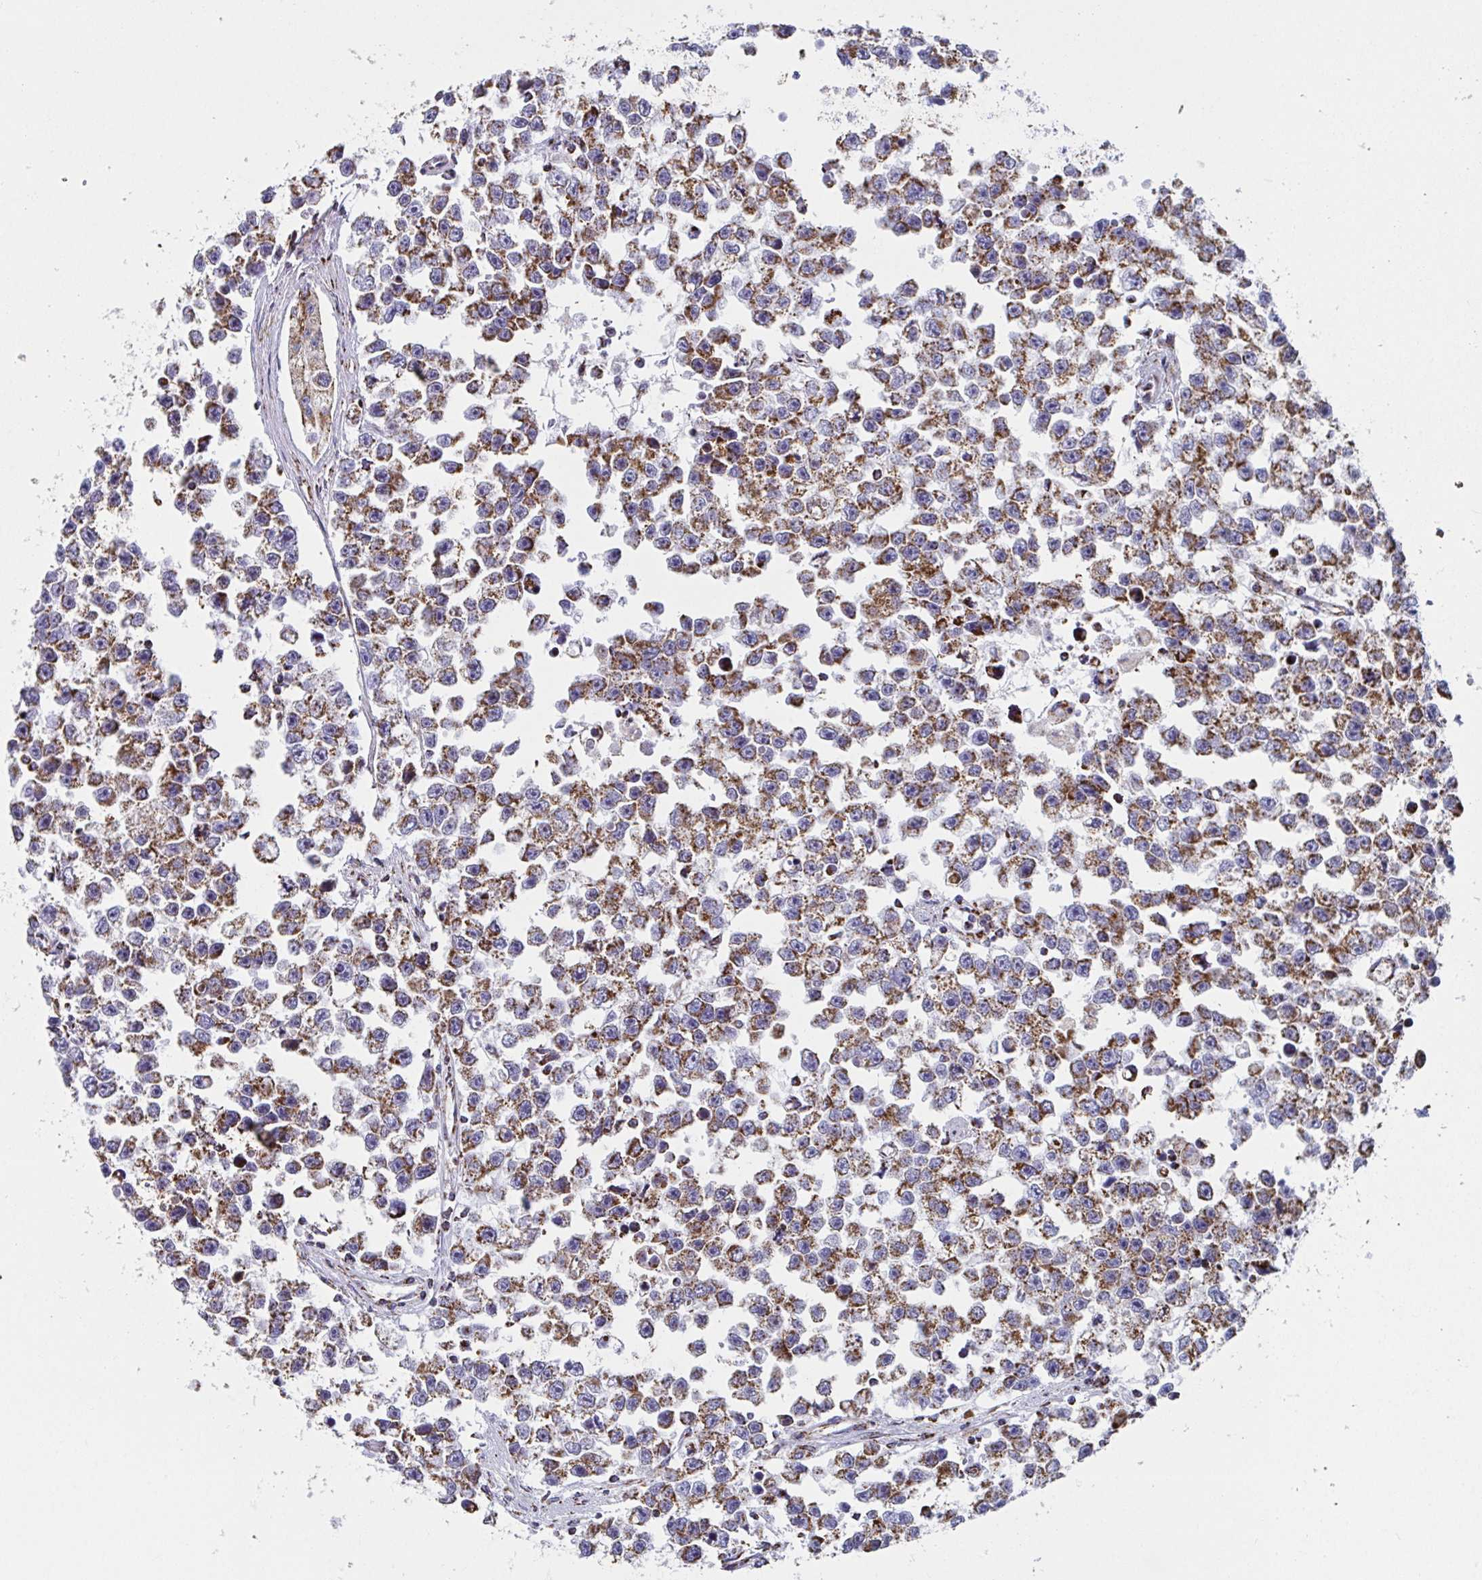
{"staining": {"intensity": "moderate", "quantity": ">75%", "location": "cytoplasmic/membranous"}, "tissue": "testis cancer", "cell_type": "Tumor cells", "image_type": "cancer", "snomed": [{"axis": "morphology", "description": "Seminoma, NOS"}, {"axis": "topography", "description": "Testis"}], "caption": "The image reveals immunohistochemical staining of testis cancer (seminoma). There is moderate cytoplasmic/membranous expression is identified in about >75% of tumor cells.", "gene": "ATP5MJ", "patient": {"sex": "male", "age": 26}}